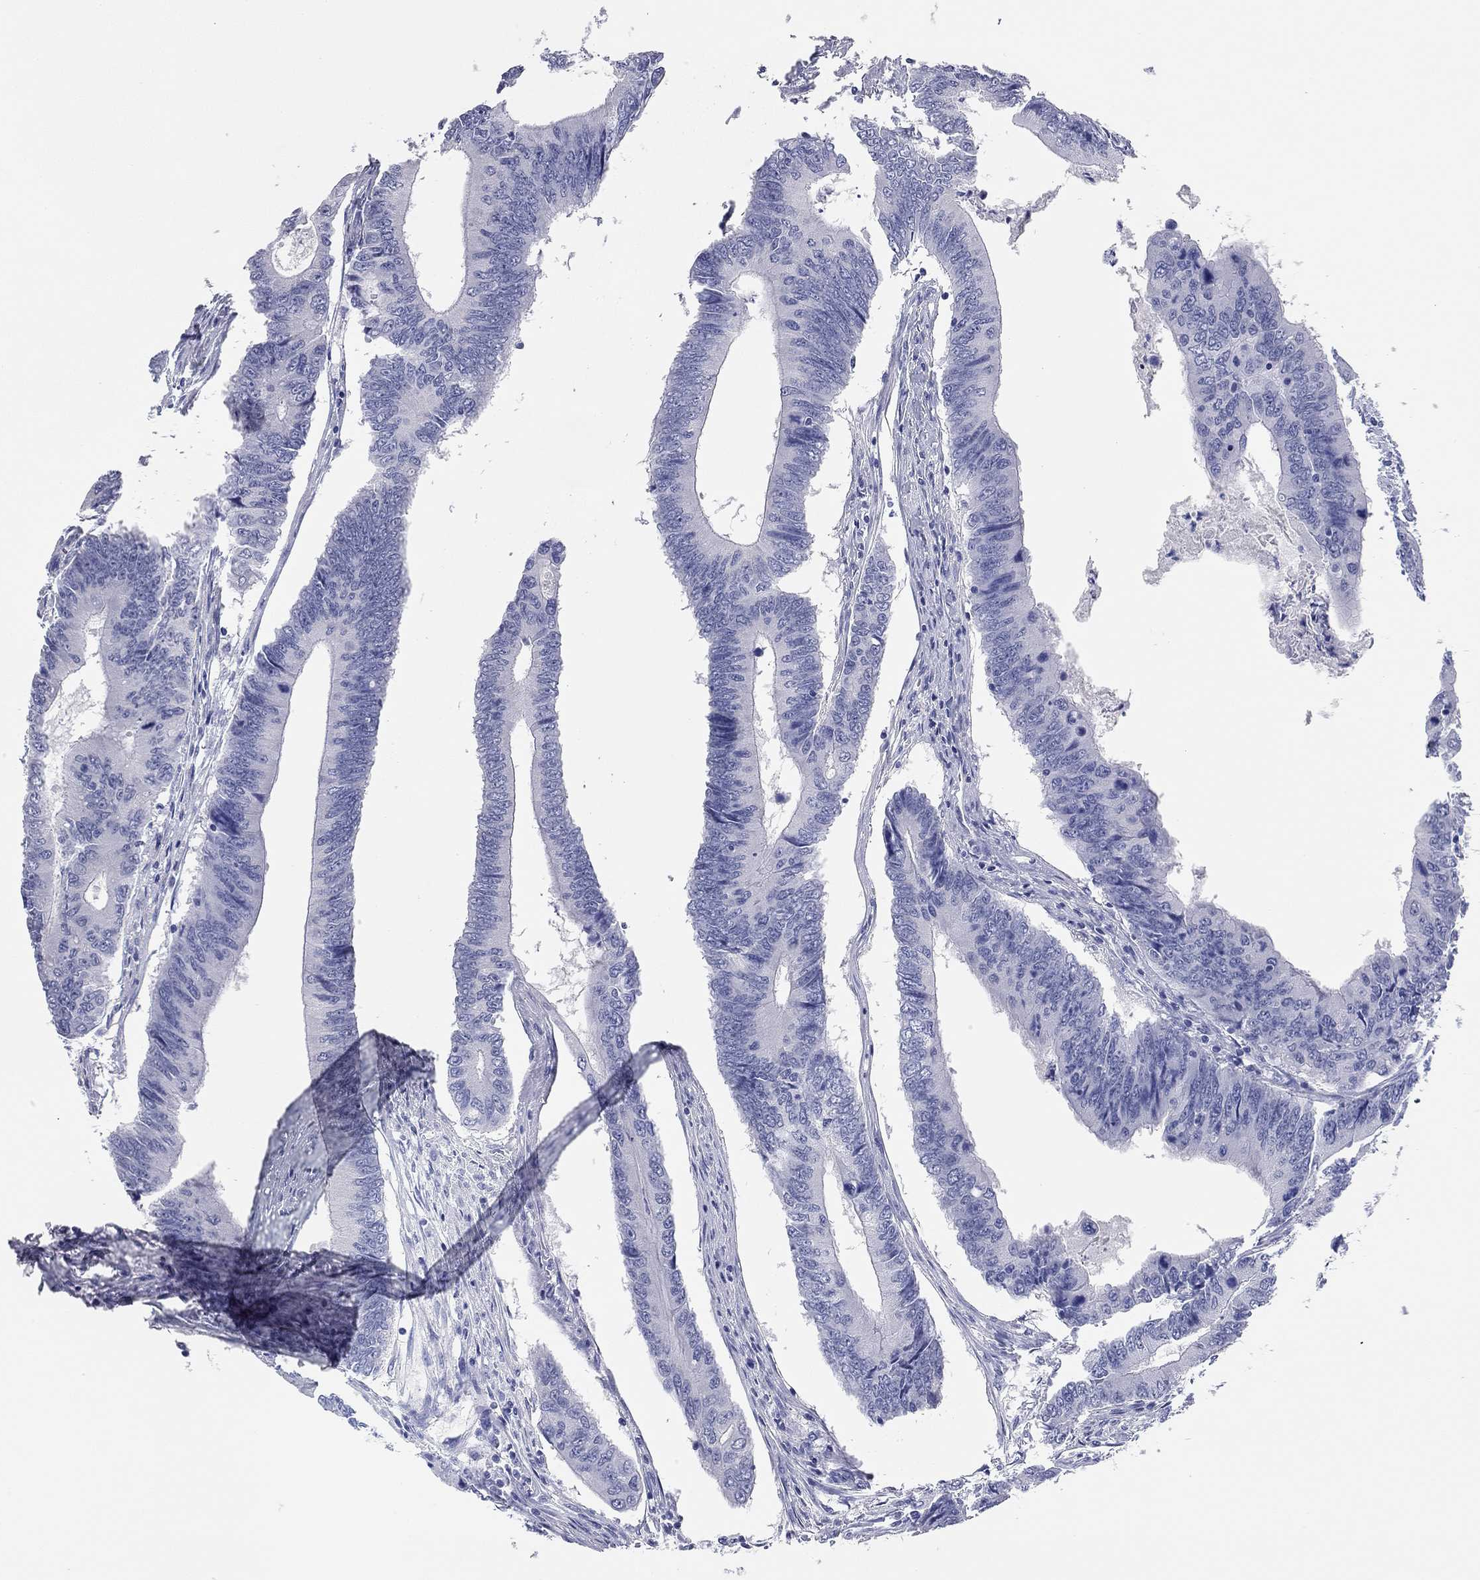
{"staining": {"intensity": "negative", "quantity": "none", "location": "none"}, "tissue": "colorectal cancer", "cell_type": "Tumor cells", "image_type": "cancer", "snomed": [{"axis": "morphology", "description": "Adenocarcinoma, NOS"}, {"axis": "topography", "description": "Colon"}], "caption": "Micrograph shows no protein positivity in tumor cells of adenocarcinoma (colorectal) tissue.", "gene": "TMEM221", "patient": {"sex": "male", "age": 53}}